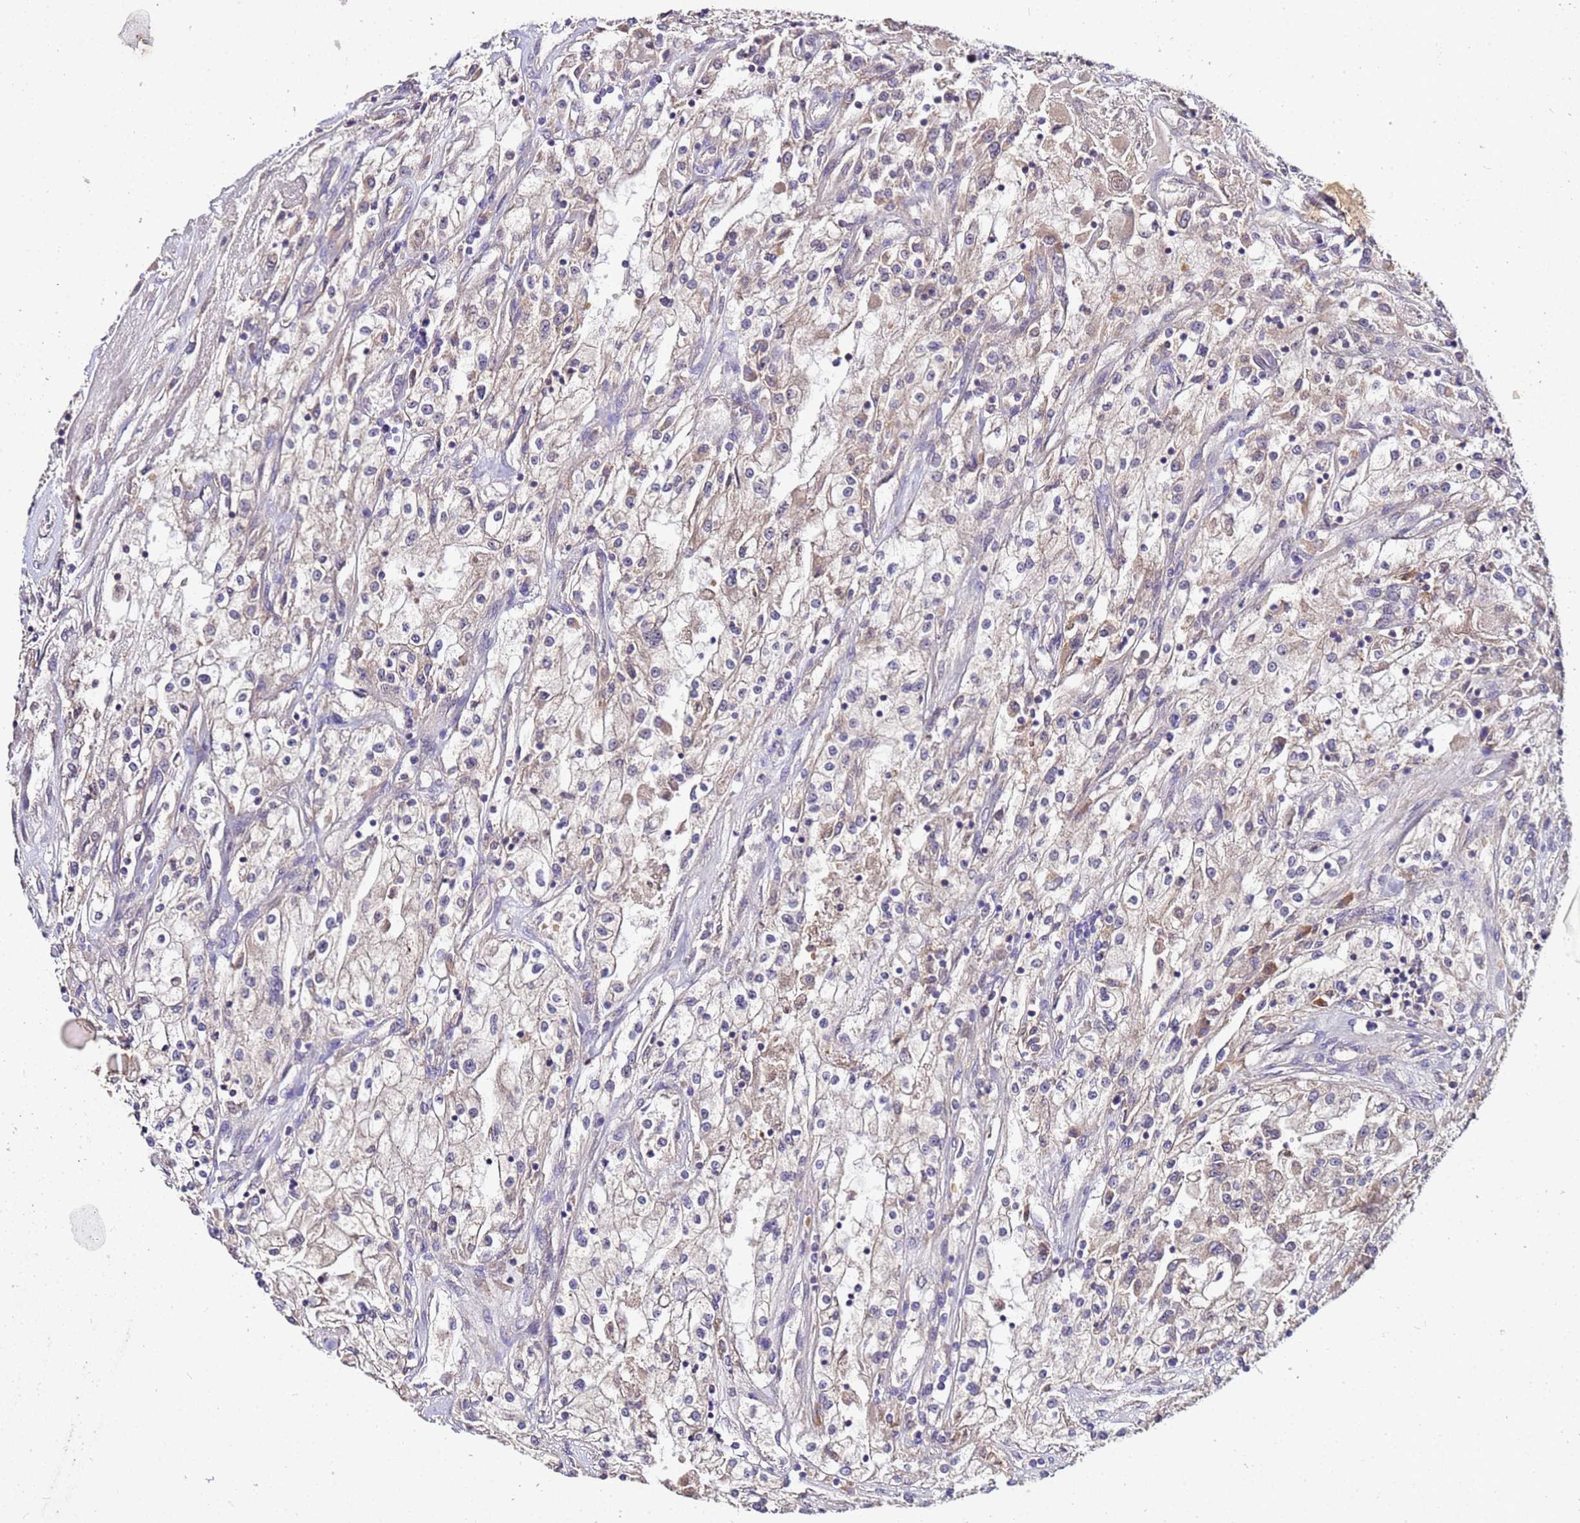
{"staining": {"intensity": "weak", "quantity": "25%-75%", "location": "cytoplasmic/membranous"}, "tissue": "renal cancer", "cell_type": "Tumor cells", "image_type": "cancer", "snomed": [{"axis": "morphology", "description": "Adenocarcinoma, NOS"}, {"axis": "topography", "description": "Kidney"}], "caption": "About 25%-75% of tumor cells in renal adenocarcinoma show weak cytoplasmic/membranous protein expression as visualized by brown immunohistochemical staining.", "gene": "GSPT2", "patient": {"sex": "female", "age": 52}}